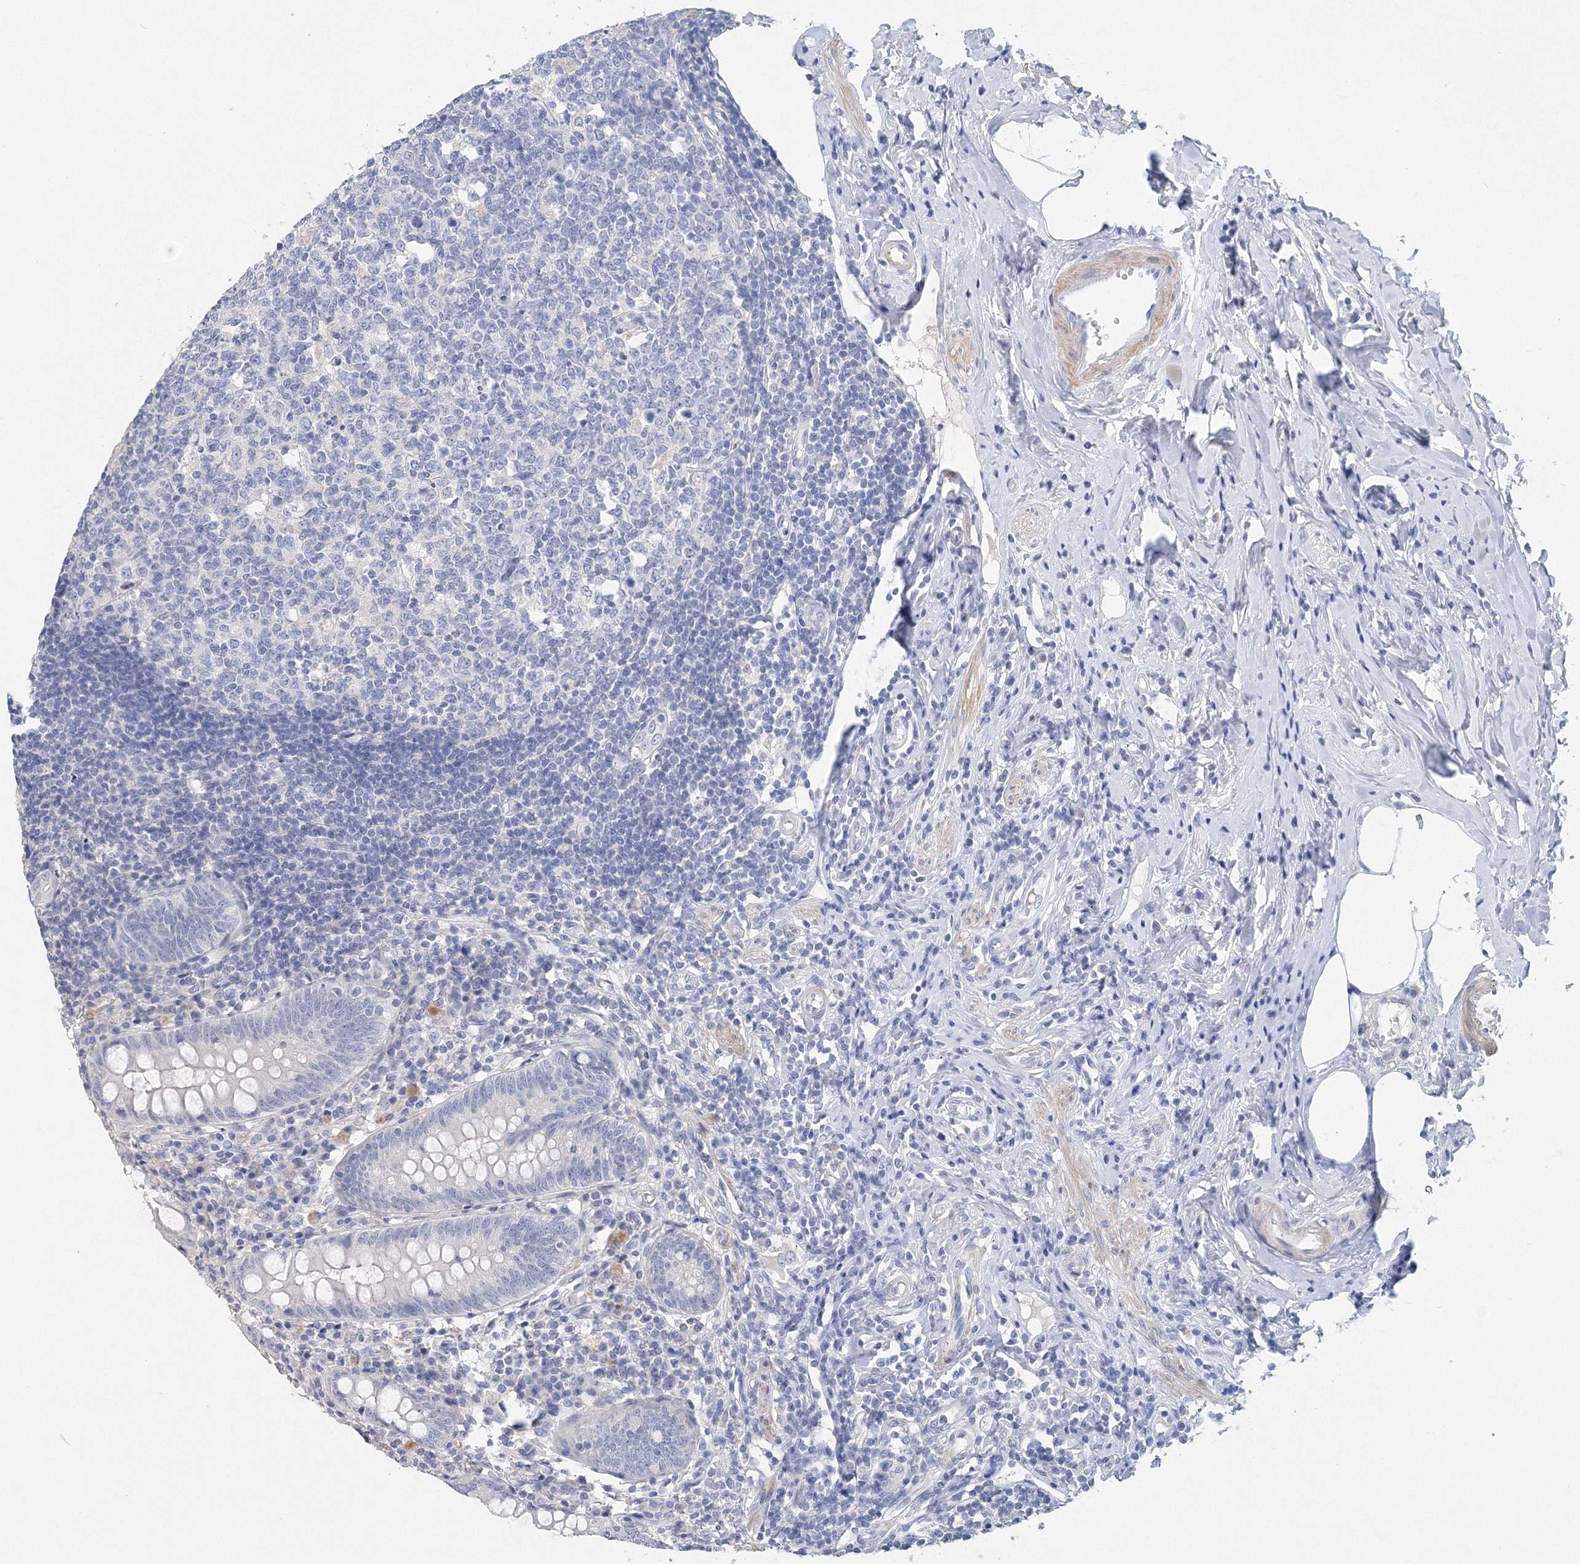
{"staining": {"intensity": "negative", "quantity": "none", "location": "none"}, "tissue": "appendix", "cell_type": "Glandular cells", "image_type": "normal", "snomed": [{"axis": "morphology", "description": "Normal tissue, NOS"}, {"axis": "topography", "description": "Appendix"}], "caption": "This is a image of IHC staining of normal appendix, which shows no staining in glandular cells.", "gene": "OSBPL6", "patient": {"sex": "female", "age": 54}}